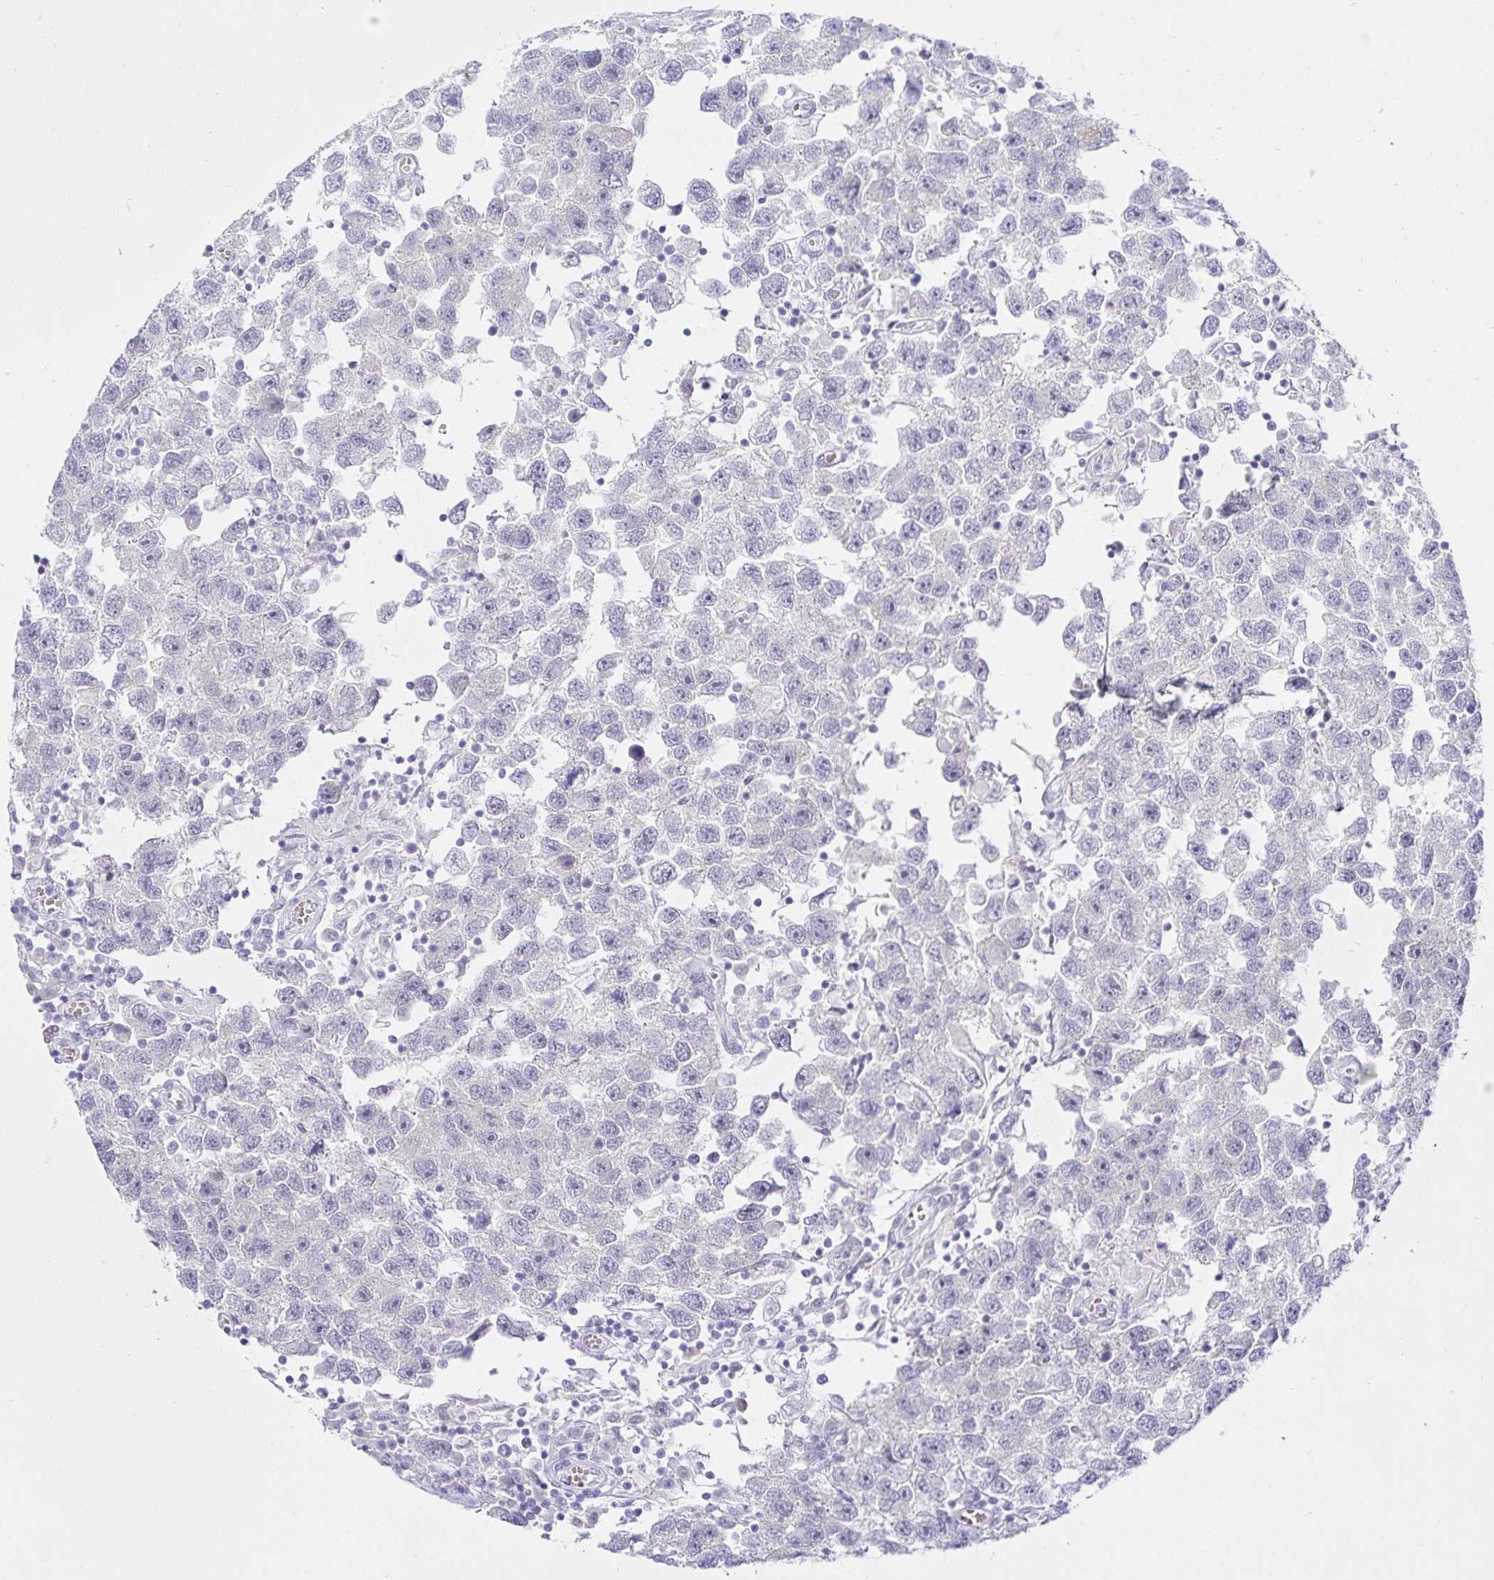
{"staining": {"intensity": "negative", "quantity": "none", "location": "none"}, "tissue": "testis cancer", "cell_type": "Tumor cells", "image_type": "cancer", "snomed": [{"axis": "morphology", "description": "Seminoma, NOS"}, {"axis": "topography", "description": "Testis"}], "caption": "A micrograph of human testis seminoma is negative for staining in tumor cells.", "gene": "MON2", "patient": {"sex": "male", "age": 26}}